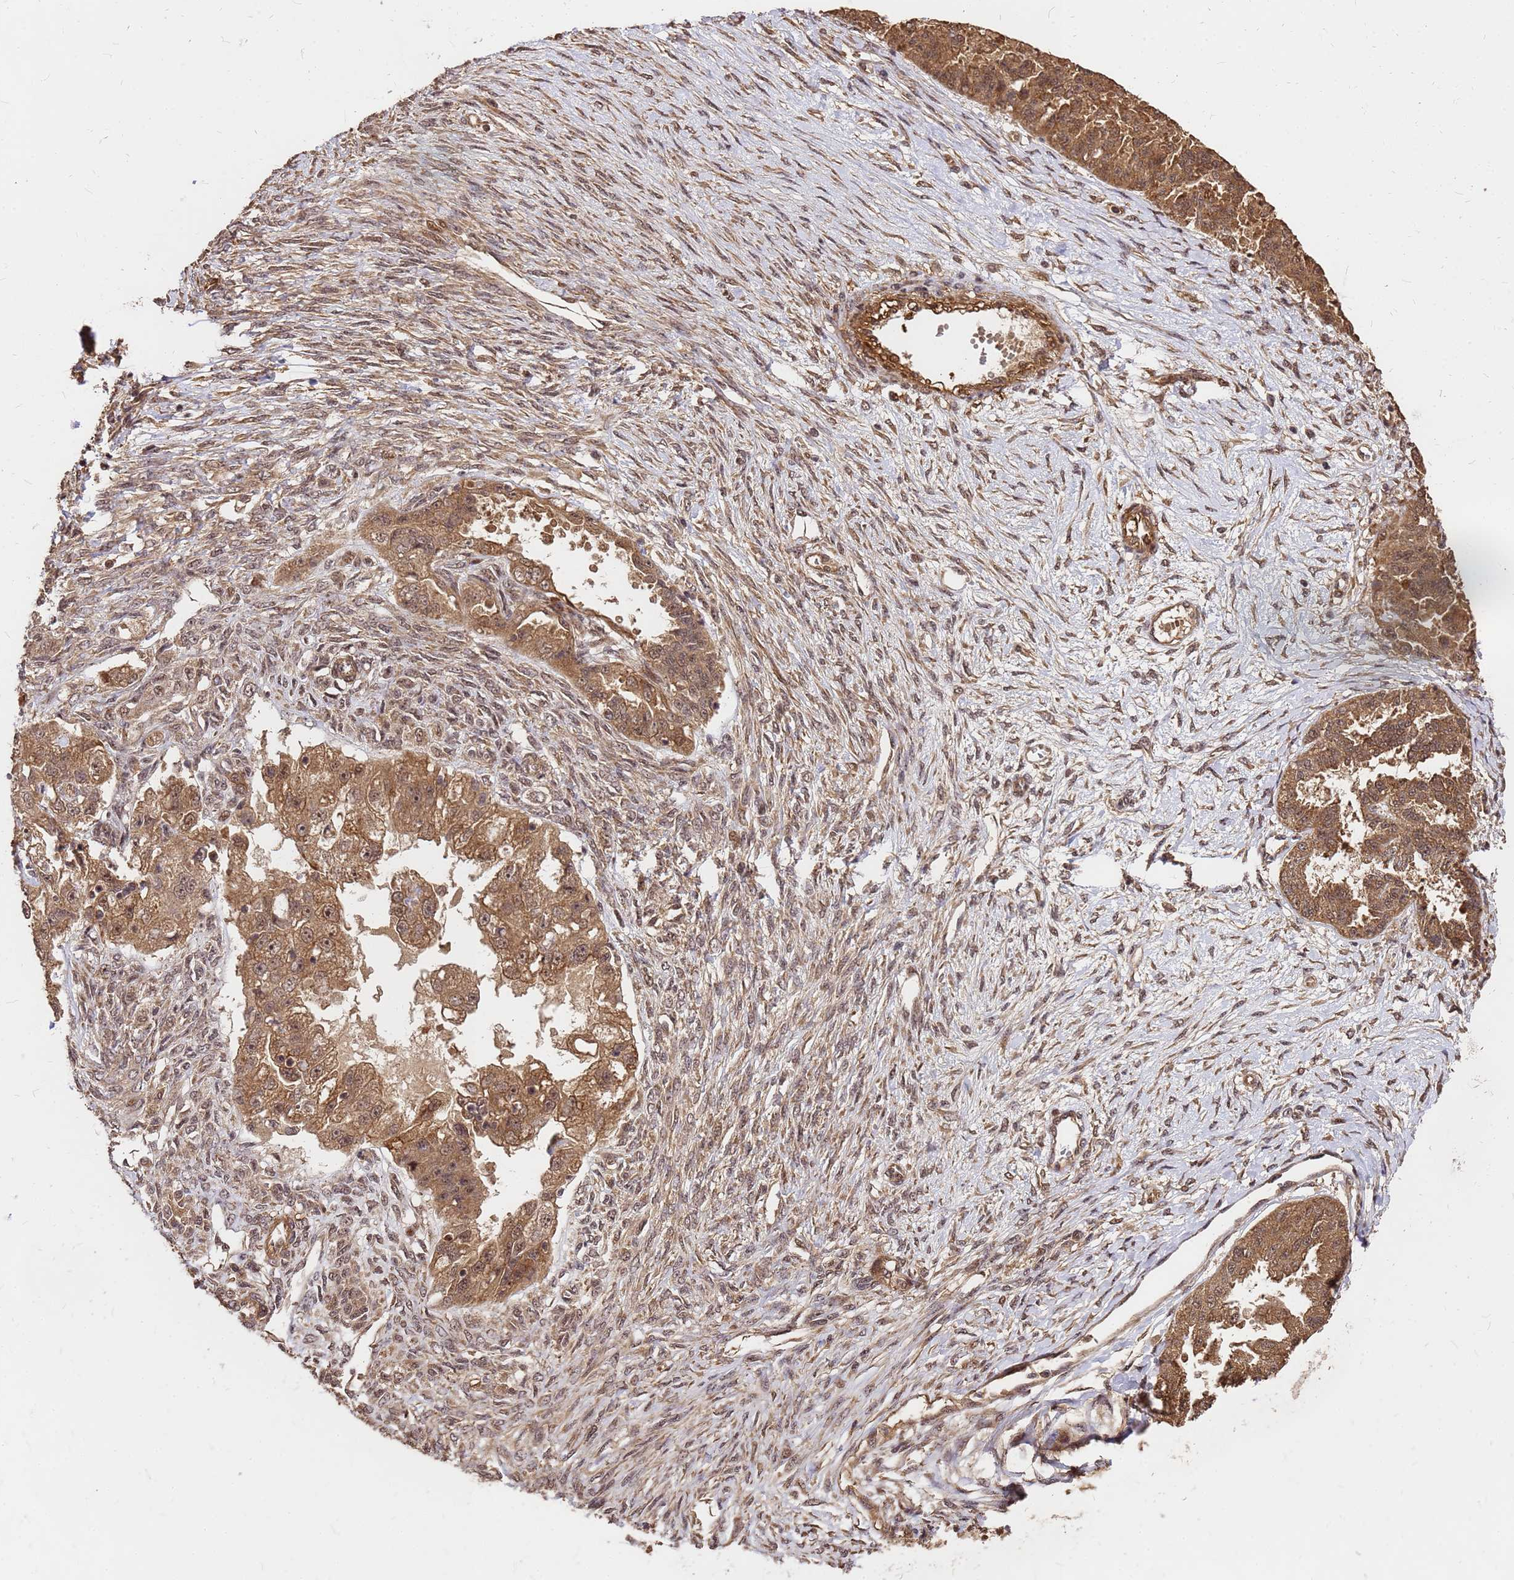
{"staining": {"intensity": "moderate", "quantity": ">75%", "location": "cytoplasmic/membranous,nuclear"}, "tissue": "ovarian cancer", "cell_type": "Tumor cells", "image_type": "cancer", "snomed": [{"axis": "morphology", "description": "Cystadenocarcinoma, serous, NOS"}, {"axis": "topography", "description": "Ovary"}], "caption": "Immunohistochemical staining of ovarian cancer (serous cystadenocarcinoma) displays moderate cytoplasmic/membranous and nuclear protein expression in about >75% of tumor cells. (DAB IHC, brown staining for protein, blue staining for nuclei).", "gene": "GPATCH8", "patient": {"sex": "female", "age": 58}}